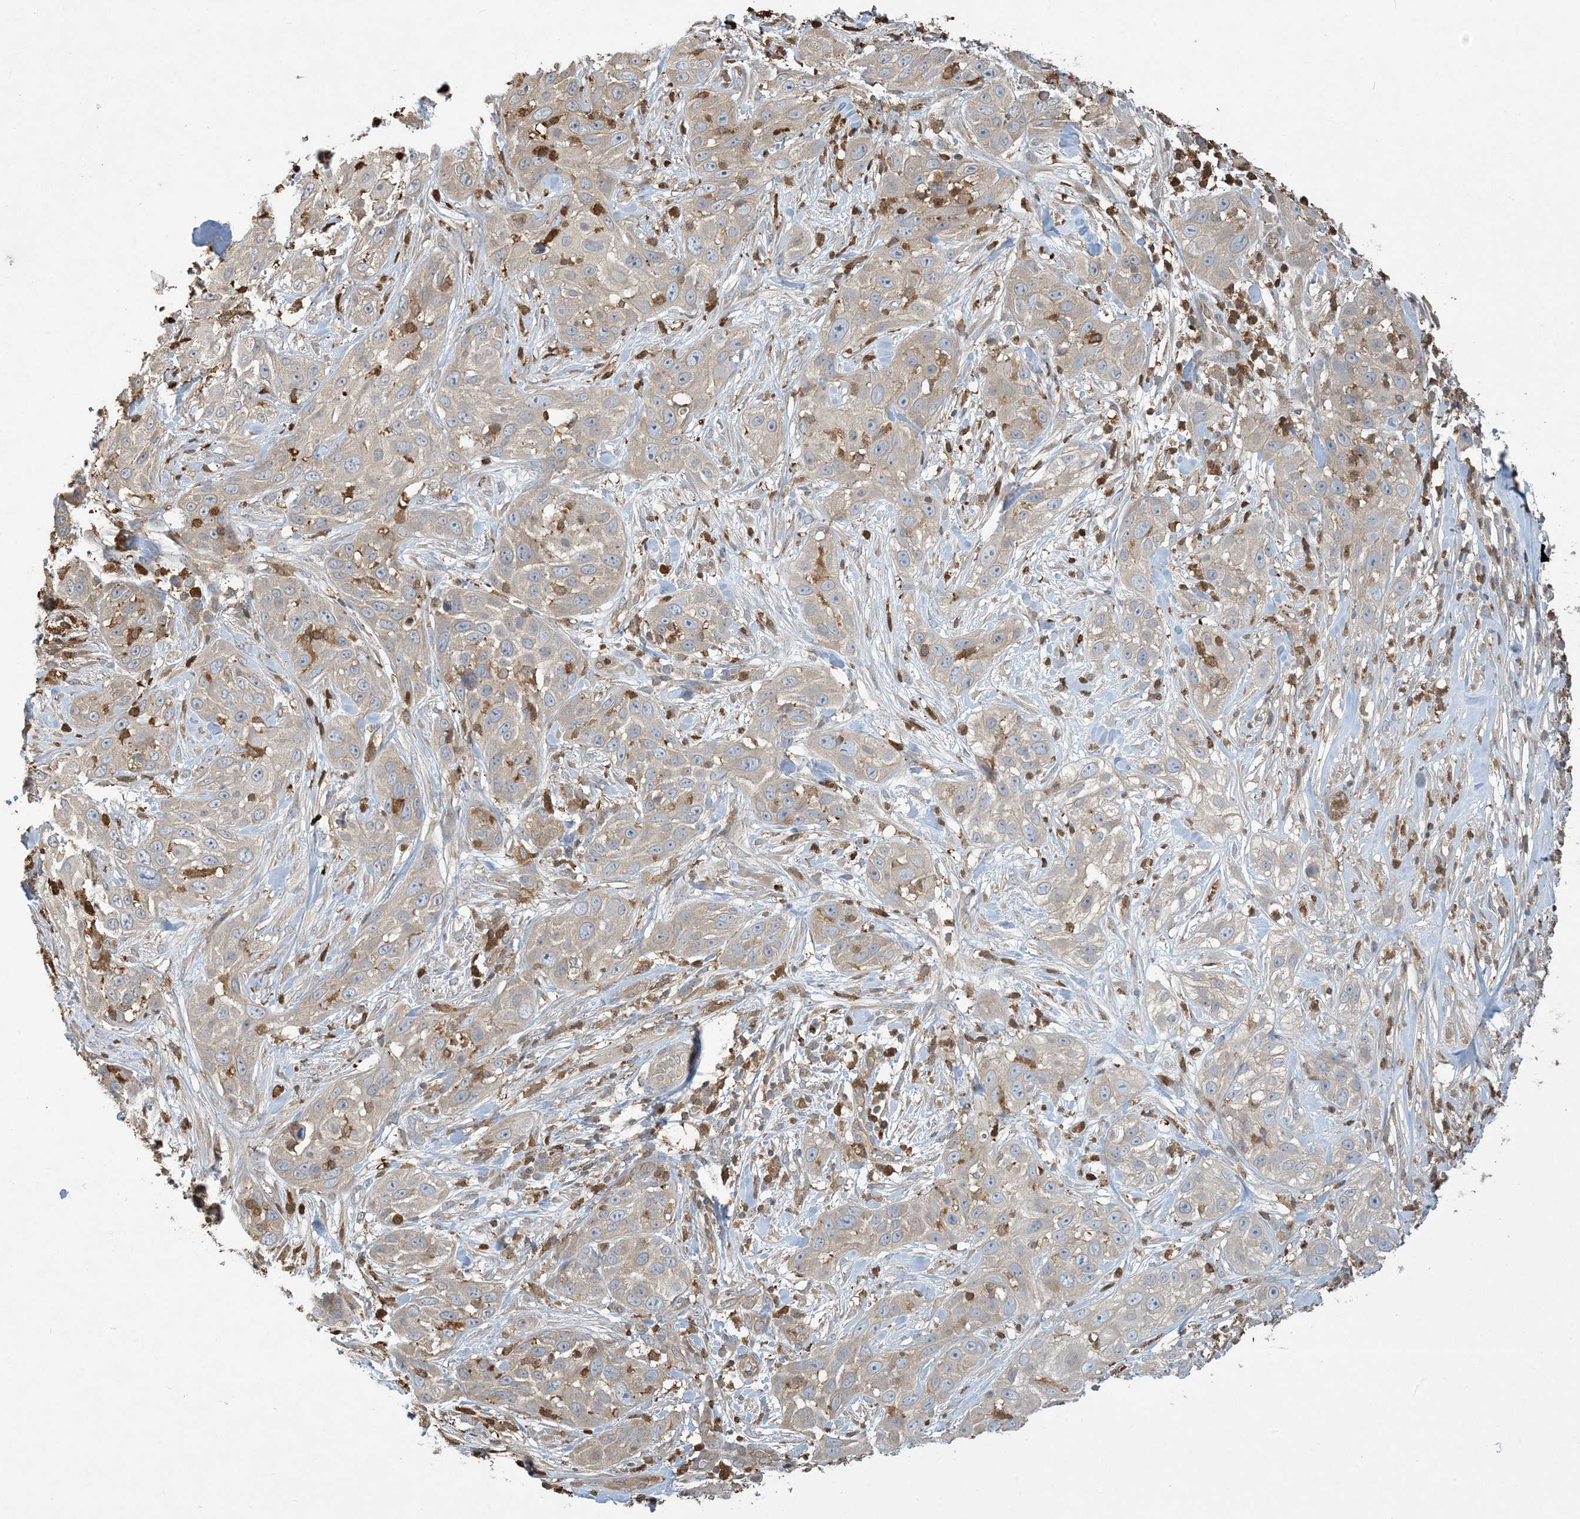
{"staining": {"intensity": "weak", "quantity": "<25%", "location": "cytoplasmic/membranous"}, "tissue": "skin cancer", "cell_type": "Tumor cells", "image_type": "cancer", "snomed": [{"axis": "morphology", "description": "Squamous cell carcinoma, NOS"}, {"axis": "topography", "description": "Skin"}], "caption": "Immunohistochemical staining of human squamous cell carcinoma (skin) shows no significant expression in tumor cells.", "gene": "TMSB4X", "patient": {"sex": "female", "age": 44}}